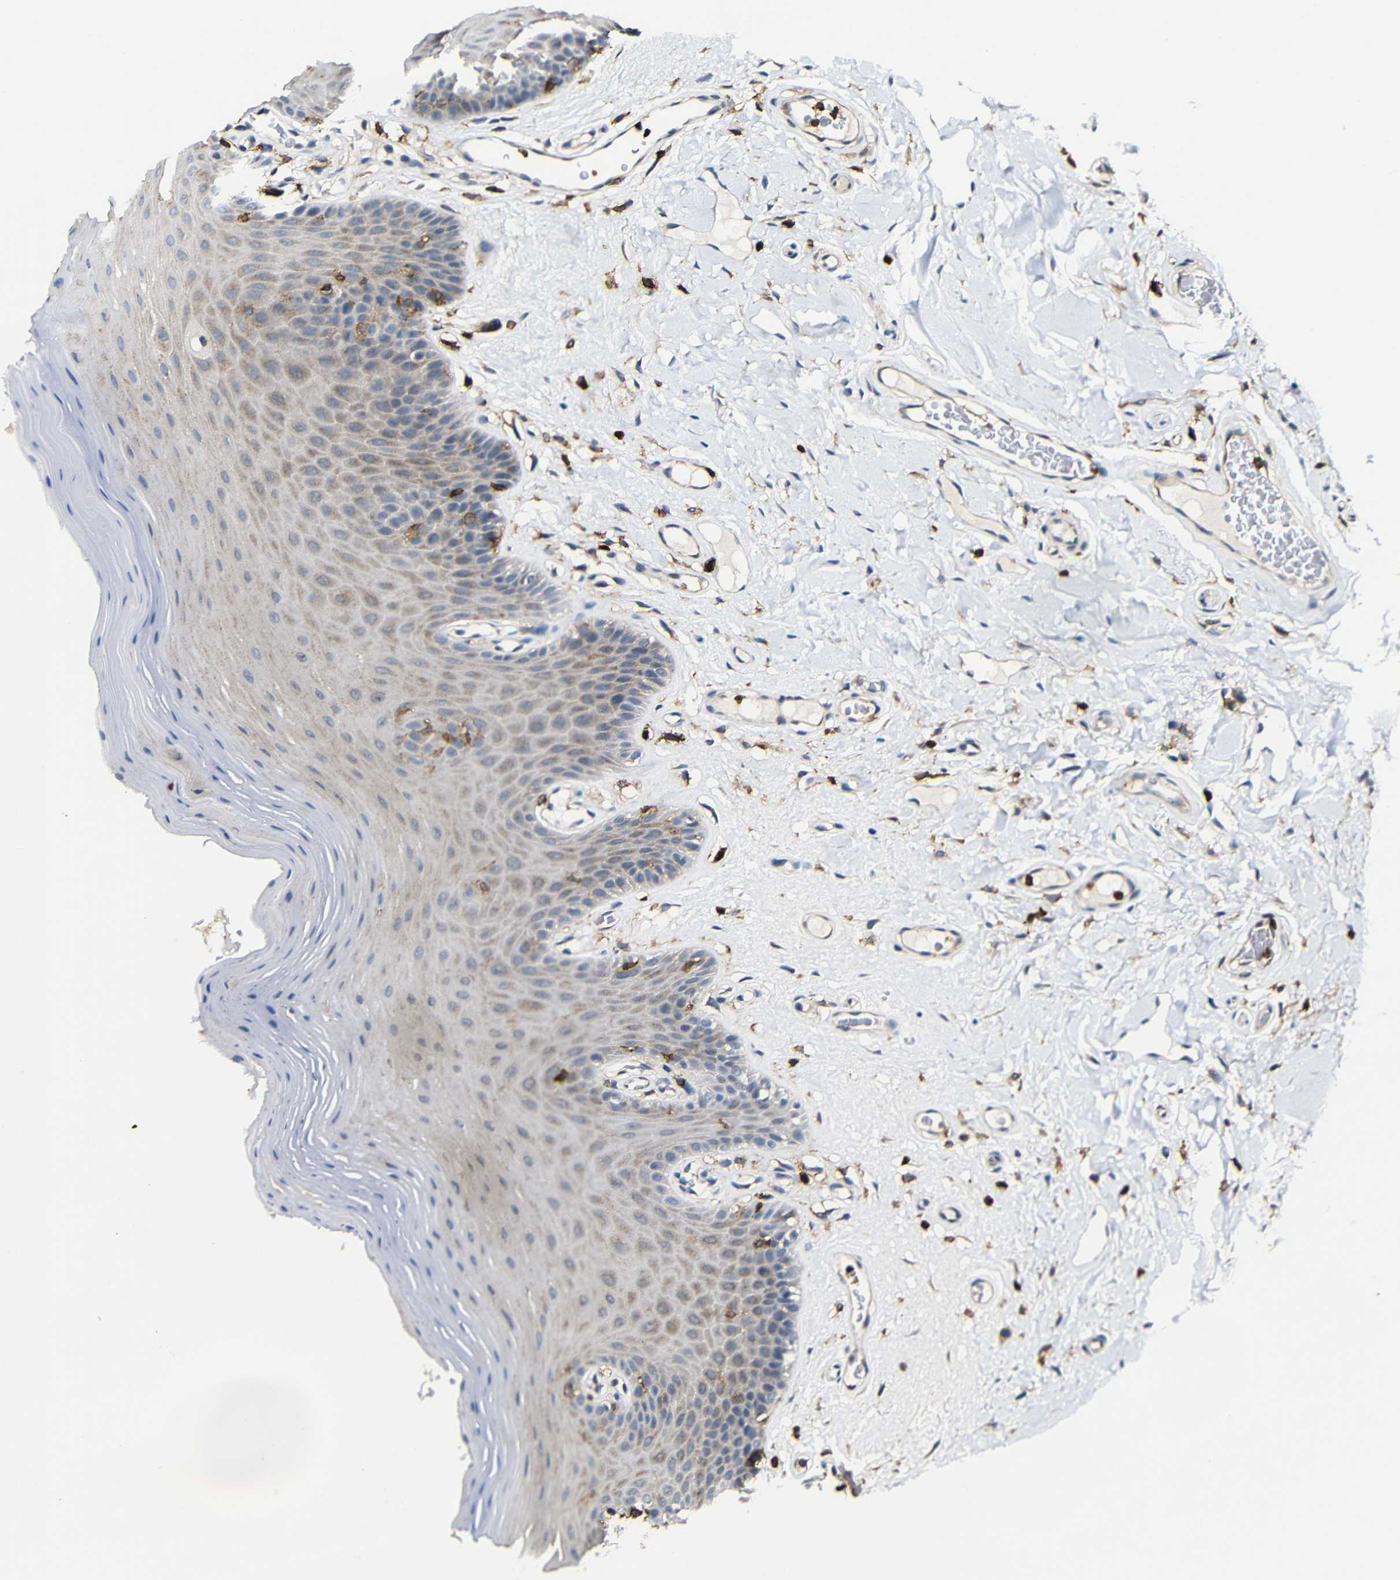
{"staining": {"intensity": "moderate", "quantity": "25%-75%", "location": "cytoplasmic/membranous"}, "tissue": "oral mucosa", "cell_type": "Squamous epithelial cells", "image_type": "normal", "snomed": [{"axis": "morphology", "description": "Normal tissue, NOS"}, {"axis": "morphology", "description": "Squamous cell carcinoma, NOS"}, {"axis": "topography", "description": "Skeletal muscle"}, {"axis": "topography", "description": "Adipose tissue"}, {"axis": "topography", "description": "Vascular tissue"}, {"axis": "topography", "description": "Oral tissue"}, {"axis": "topography", "description": "Peripheral nerve tissue"}, {"axis": "topography", "description": "Head-Neck"}], "caption": "The photomicrograph displays staining of normal oral mucosa, revealing moderate cytoplasmic/membranous protein positivity (brown color) within squamous epithelial cells. The staining was performed using DAB, with brown indicating positive protein expression. Nuclei are stained blue with hematoxylin.", "gene": "P2RY12", "patient": {"sex": "male", "age": 71}}